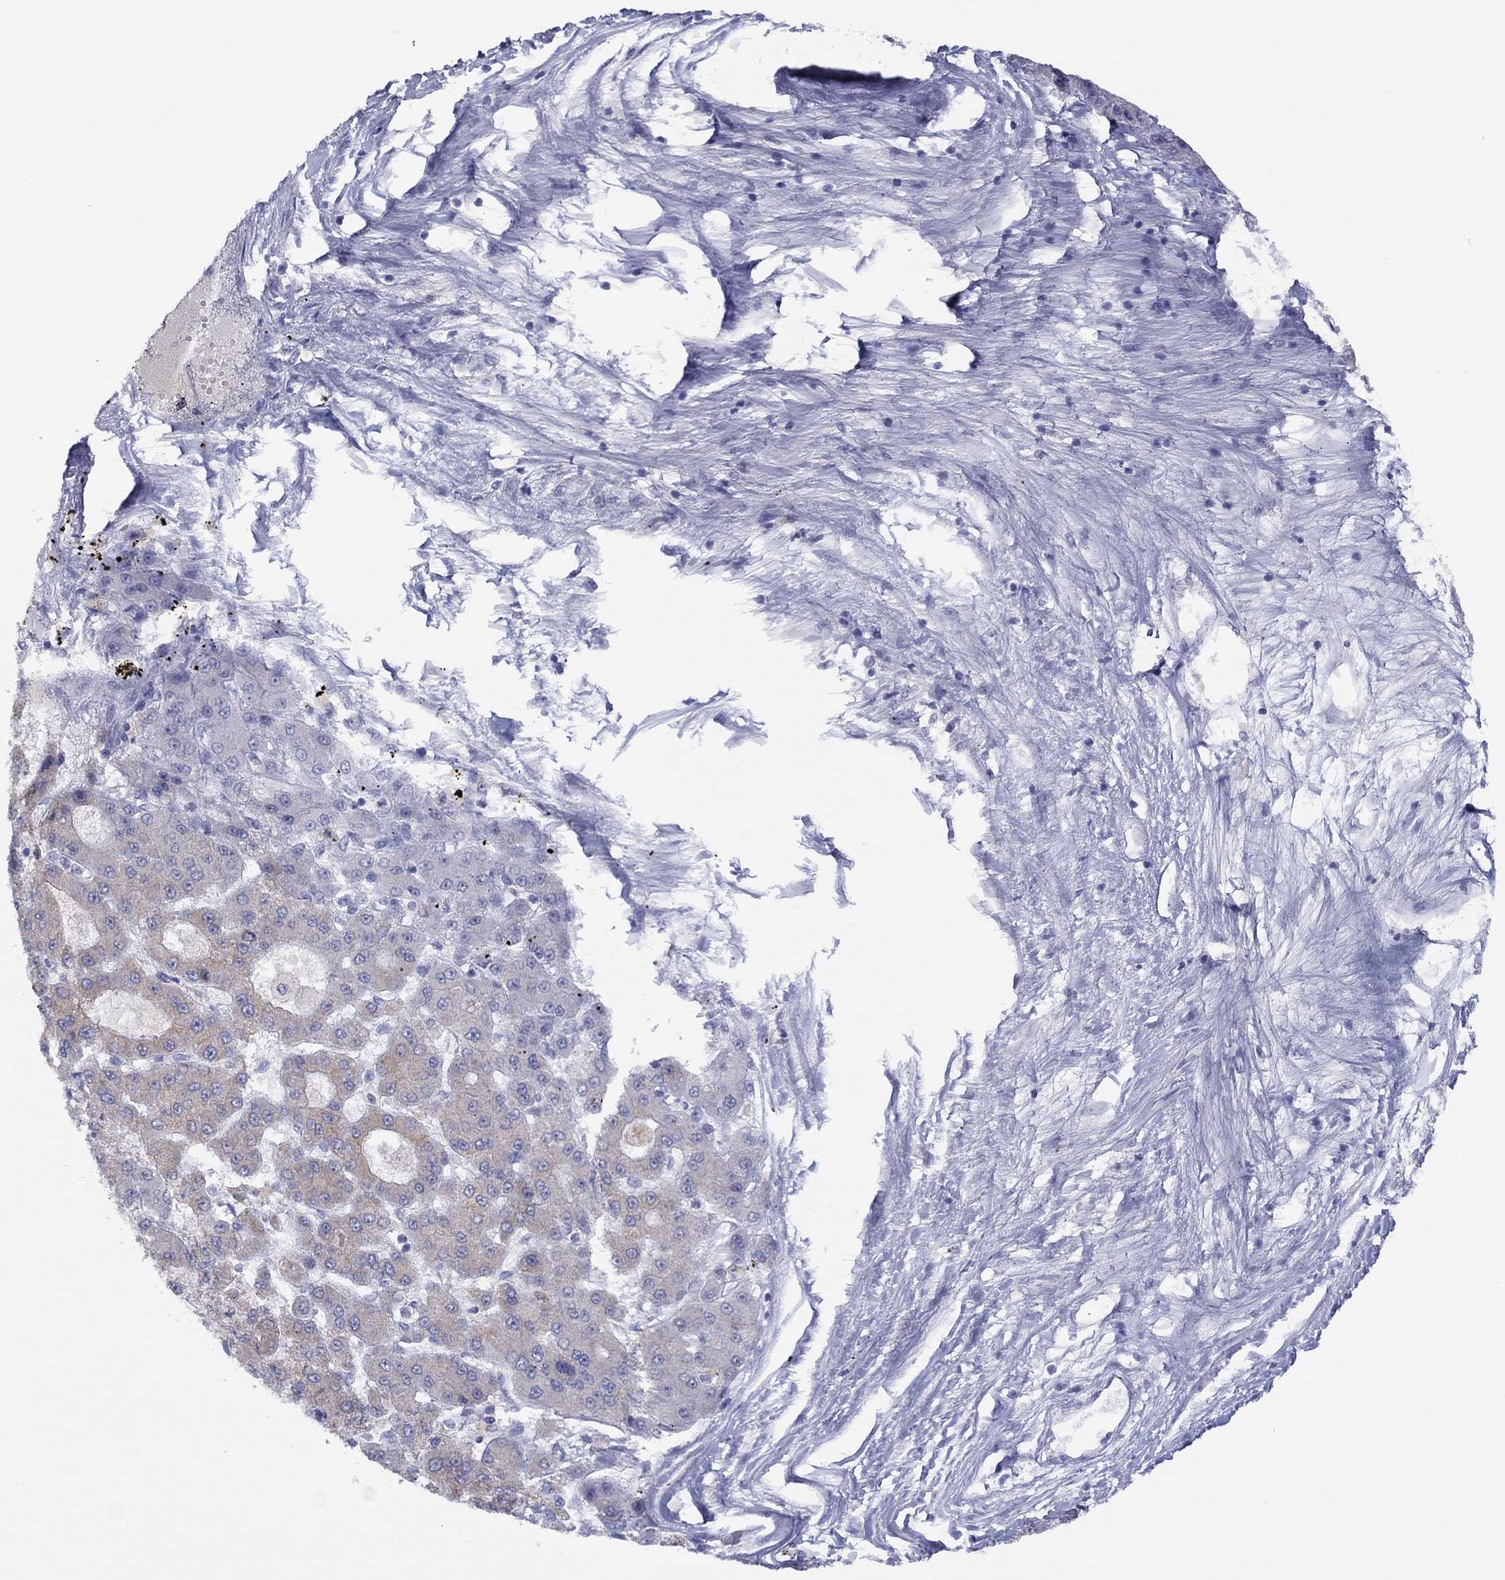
{"staining": {"intensity": "weak", "quantity": ">75%", "location": "cytoplasmic/membranous"}, "tissue": "liver cancer", "cell_type": "Tumor cells", "image_type": "cancer", "snomed": [{"axis": "morphology", "description": "Carcinoma, Hepatocellular, NOS"}, {"axis": "topography", "description": "Liver"}], "caption": "A photomicrograph of liver cancer stained for a protein reveals weak cytoplasmic/membranous brown staining in tumor cells.", "gene": "CYP2B6", "patient": {"sex": "male", "age": 70}}